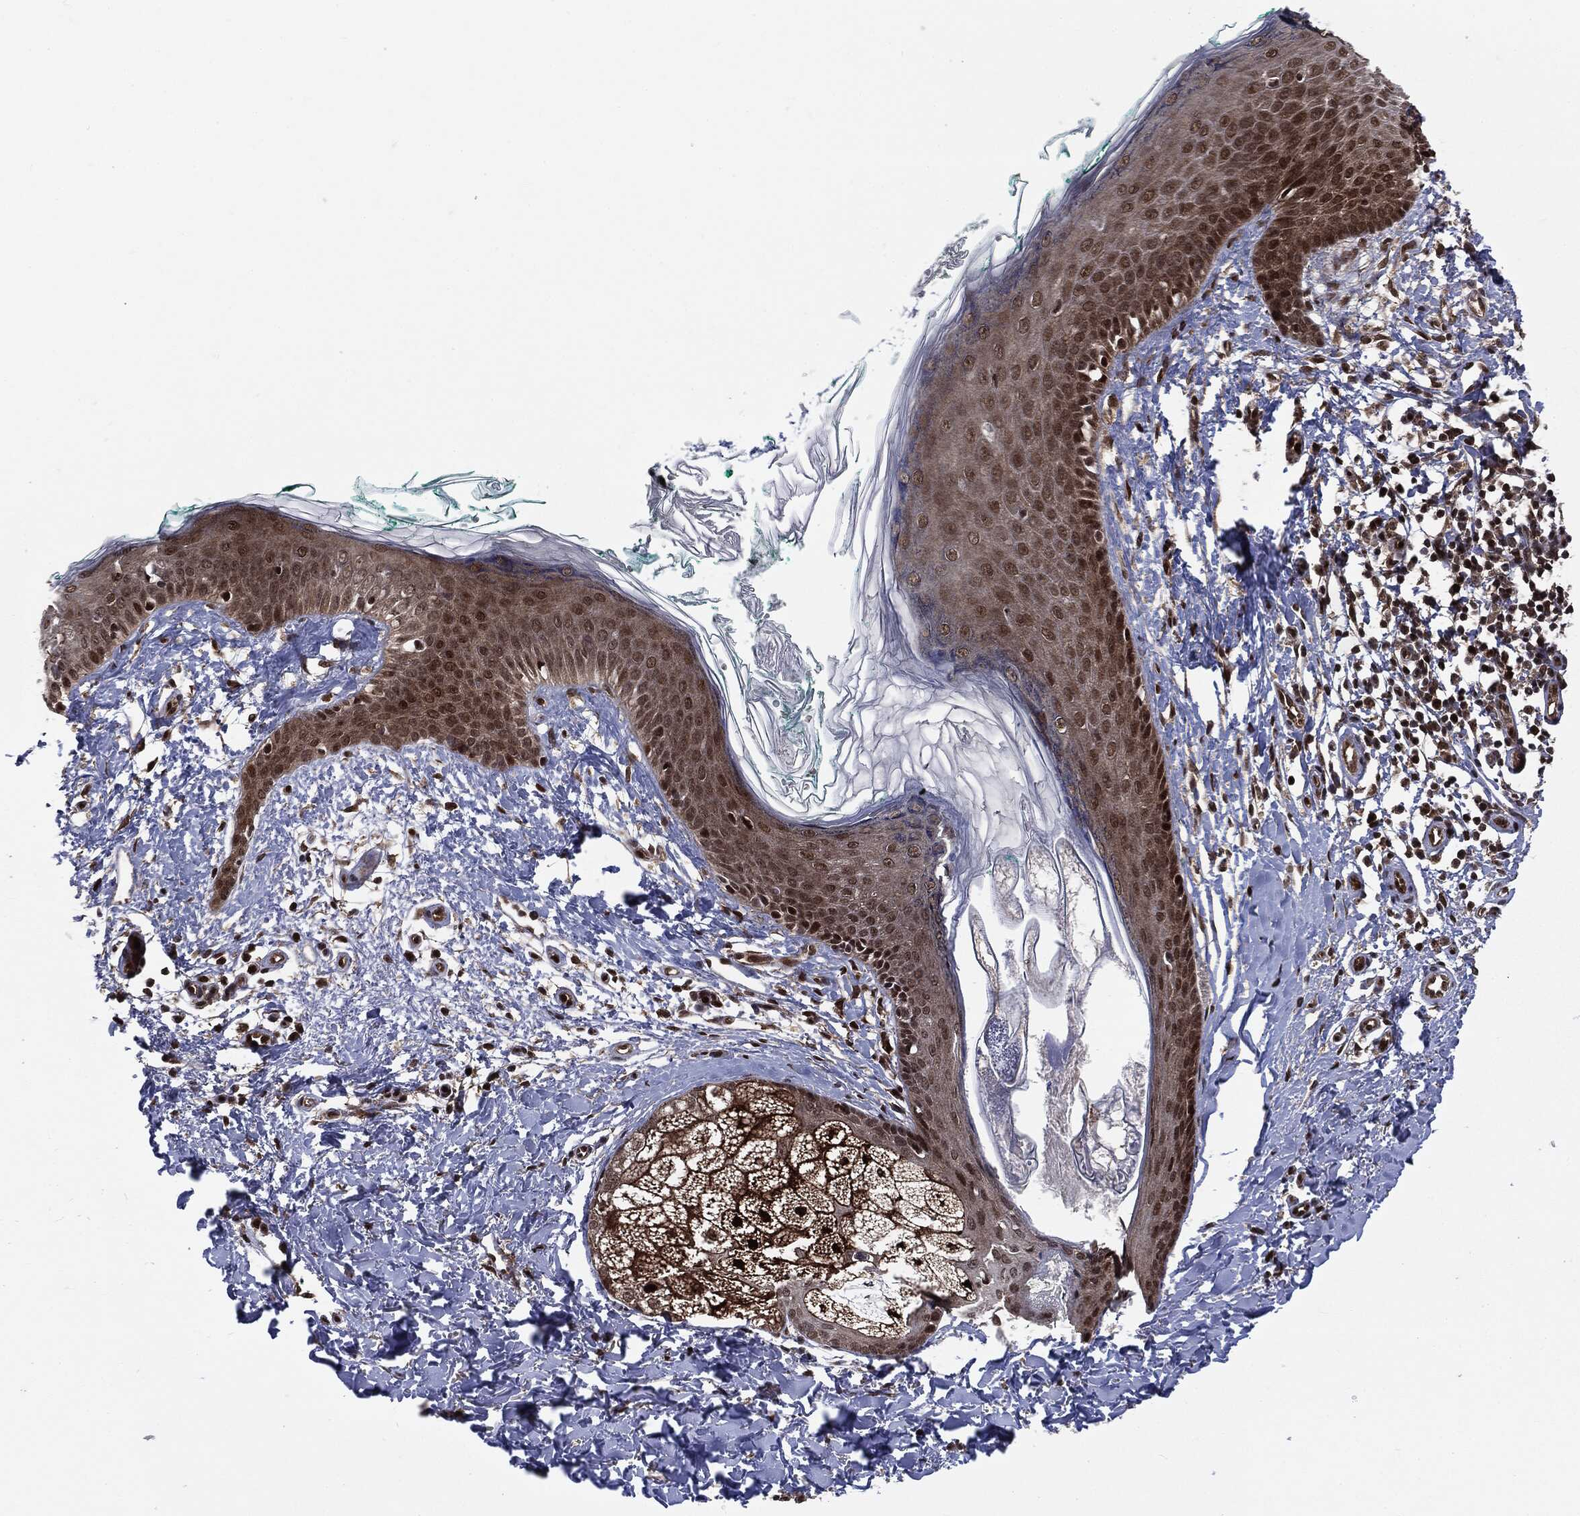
{"staining": {"intensity": "moderate", "quantity": "25%-75%", "location": "nuclear"}, "tissue": "skin", "cell_type": "Fibroblasts", "image_type": "normal", "snomed": [{"axis": "morphology", "description": "Normal tissue, NOS"}, {"axis": "morphology", "description": "Basal cell carcinoma"}, {"axis": "topography", "description": "Skin"}], "caption": "Benign skin displays moderate nuclear expression in about 25%-75% of fibroblasts, visualized by immunohistochemistry.", "gene": "PTPA", "patient": {"sex": "male", "age": 33}}